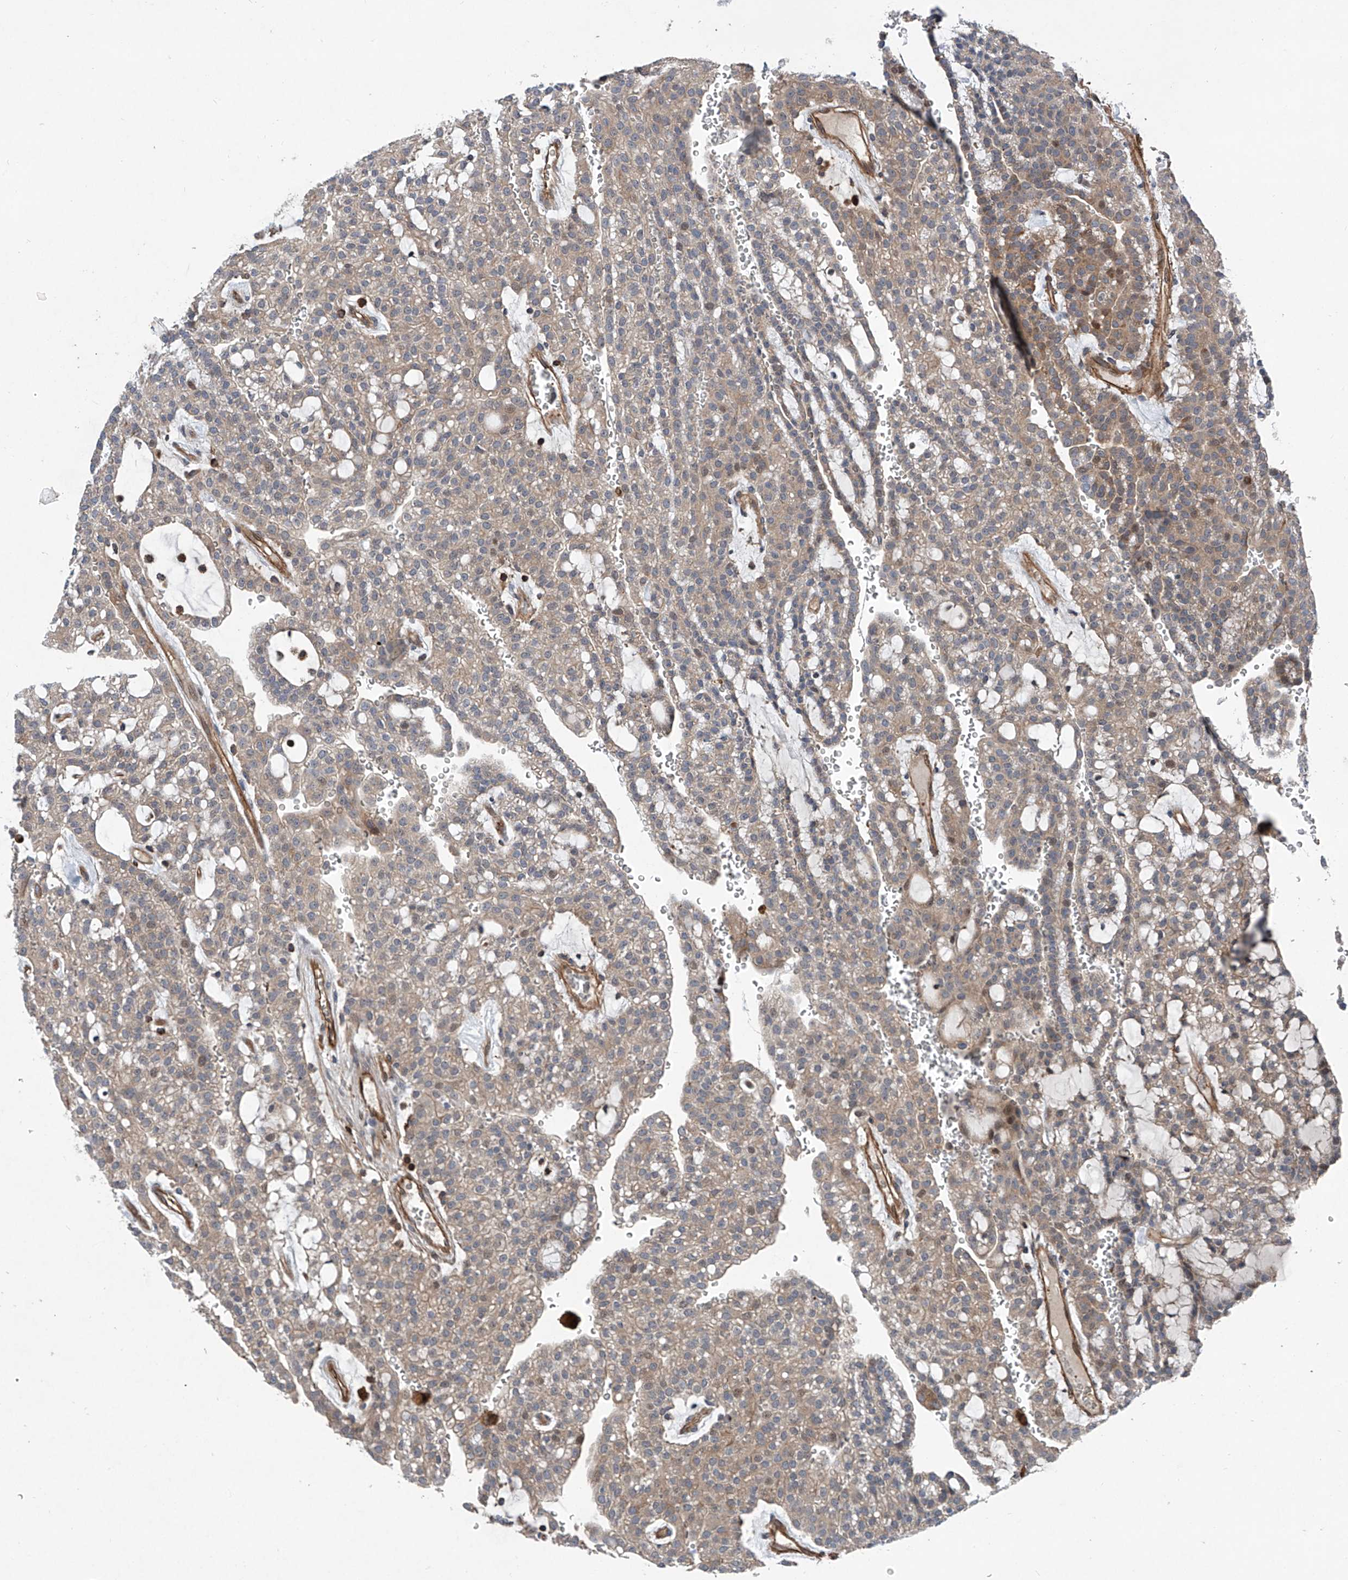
{"staining": {"intensity": "weak", "quantity": "25%-75%", "location": "cytoplasmic/membranous"}, "tissue": "renal cancer", "cell_type": "Tumor cells", "image_type": "cancer", "snomed": [{"axis": "morphology", "description": "Adenocarcinoma, NOS"}, {"axis": "topography", "description": "Kidney"}], "caption": "IHC image of renal cancer (adenocarcinoma) stained for a protein (brown), which demonstrates low levels of weak cytoplasmic/membranous expression in approximately 25%-75% of tumor cells.", "gene": "NT5C3A", "patient": {"sex": "male", "age": 63}}